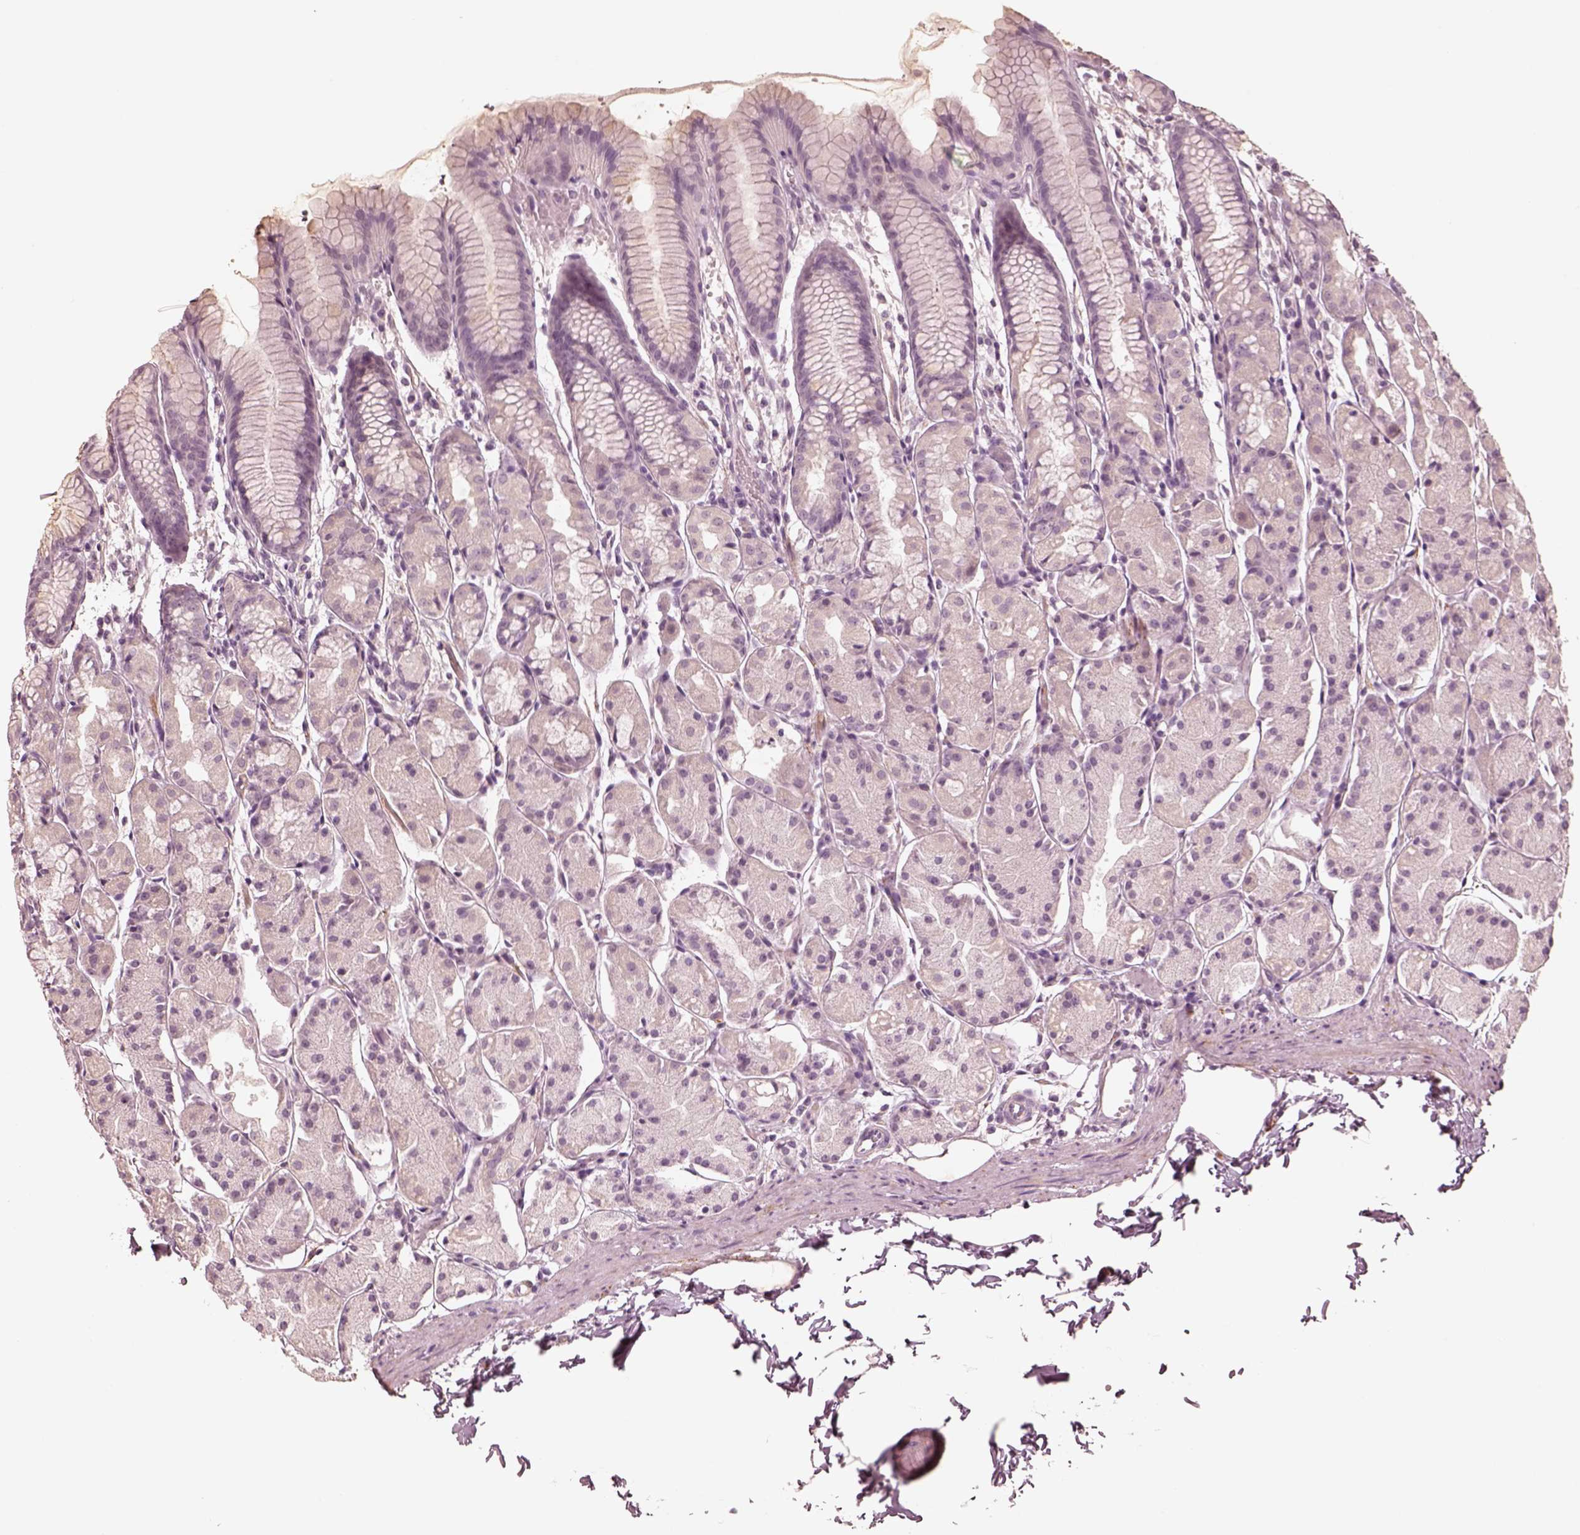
{"staining": {"intensity": "negative", "quantity": "none", "location": "none"}, "tissue": "stomach", "cell_type": "Glandular cells", "image_type": "normal", "snomed": [{"axis": "morphology", "description": "Normal tissue, NOS"}, {"axis": "topography", "description": "Stomach, upper"}], "caption": "This is an IHC micrograph of normal stomach. There is no expression in glandular cells.", "gene": "DNAAF9", "patient": {"sex": "male", "age": 47}}